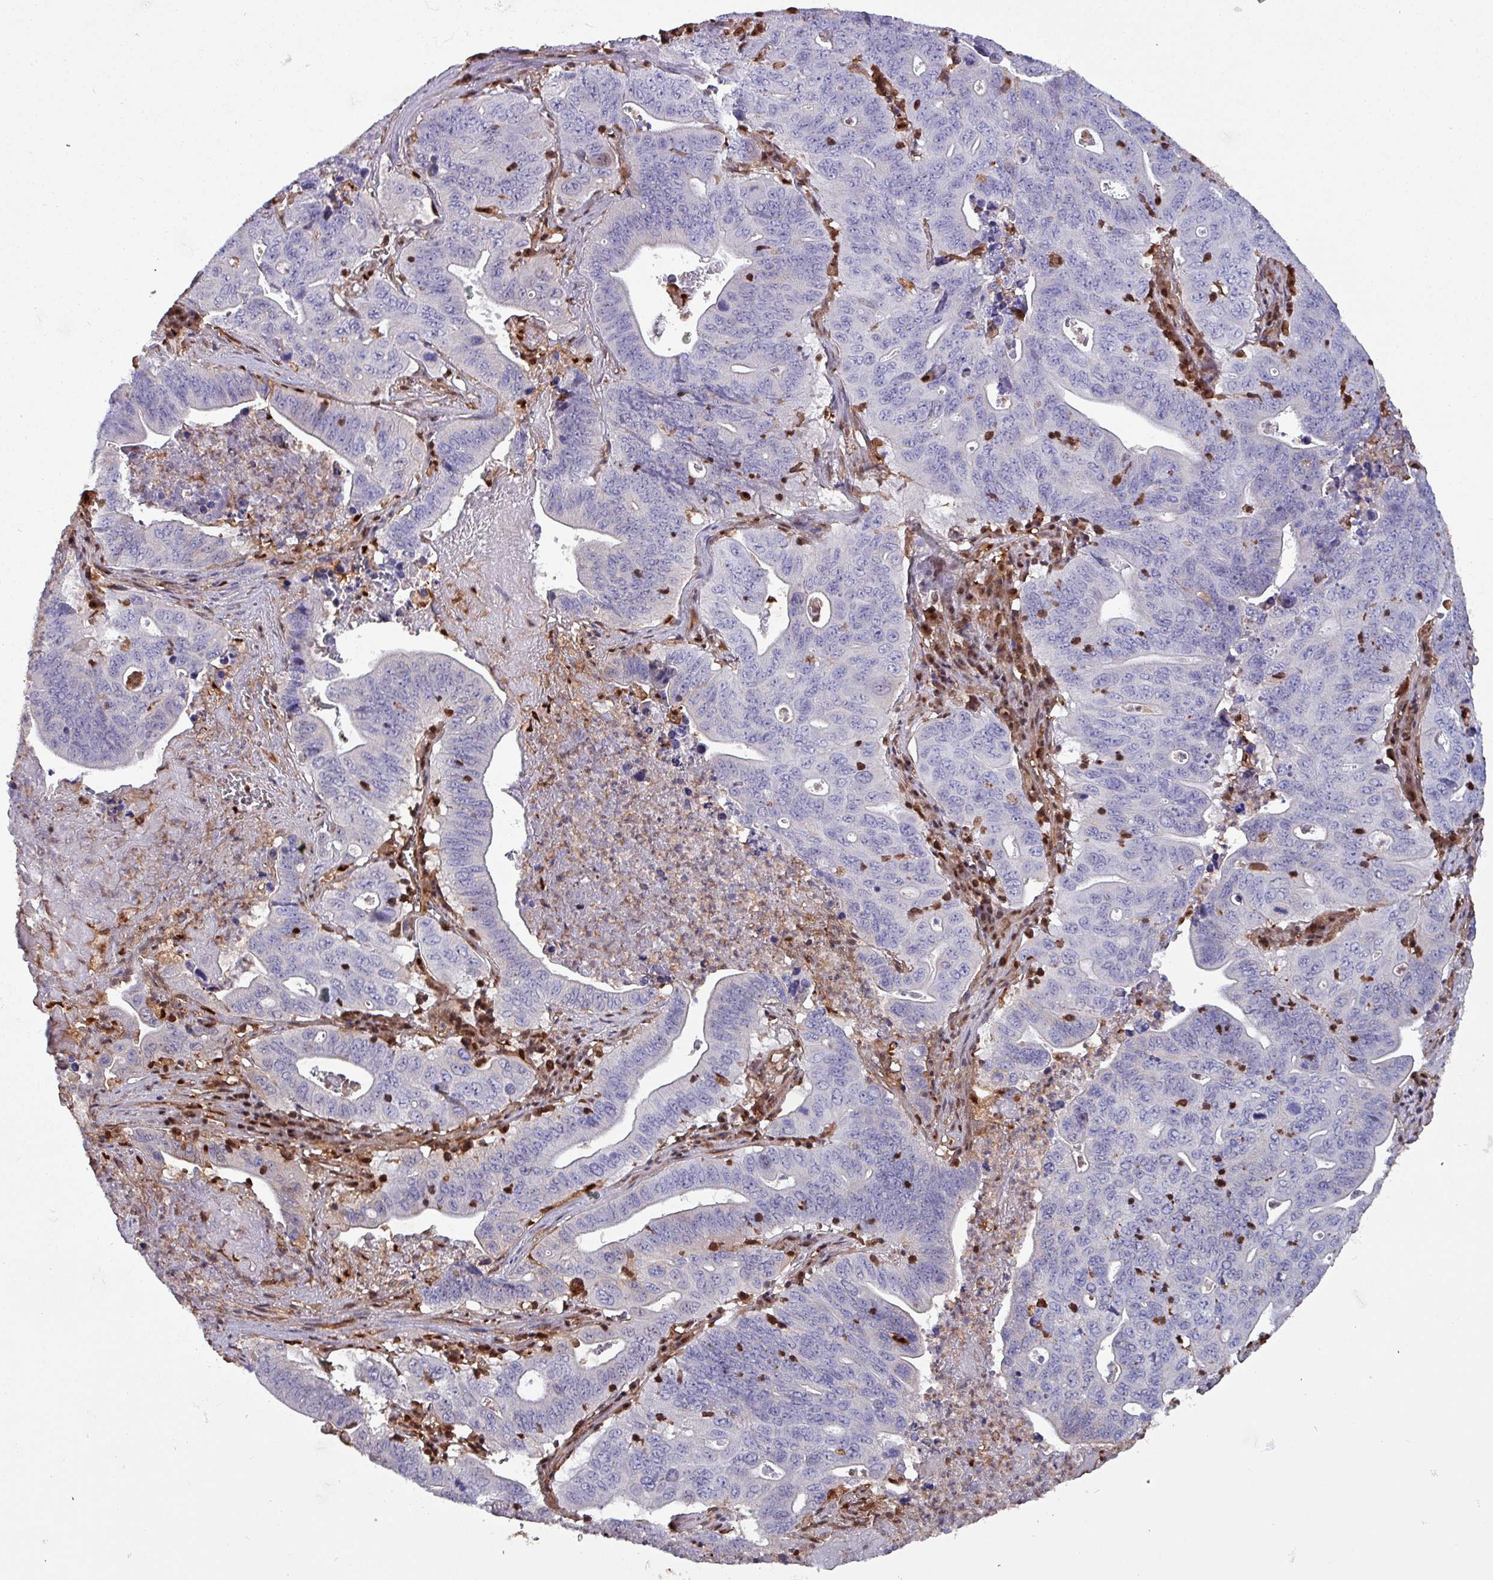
{"staining": {"intensity": "negative", "quantity": "none", "location": "none"}, "tissue": "lung cancer", "cell_type": "Tumor cells", "image_type": "cancer", "snomed": [{"axis": "morphology", "description": "Adenocarcinoma, NOS"}, {"axis": "topography", "description": "Lung"}], "caption": "Immunohistochemical staining of lung cancer (adenocarcinoma) shows no significant positivity in tumor cells. (DAB (3,3'-diaminobenzidine) immunohistochemistry (IHC) visualized using brightfield microscopy, high magnification).", "gene": "PSMB8", "patient": {"sex": "female", "age": 60}}